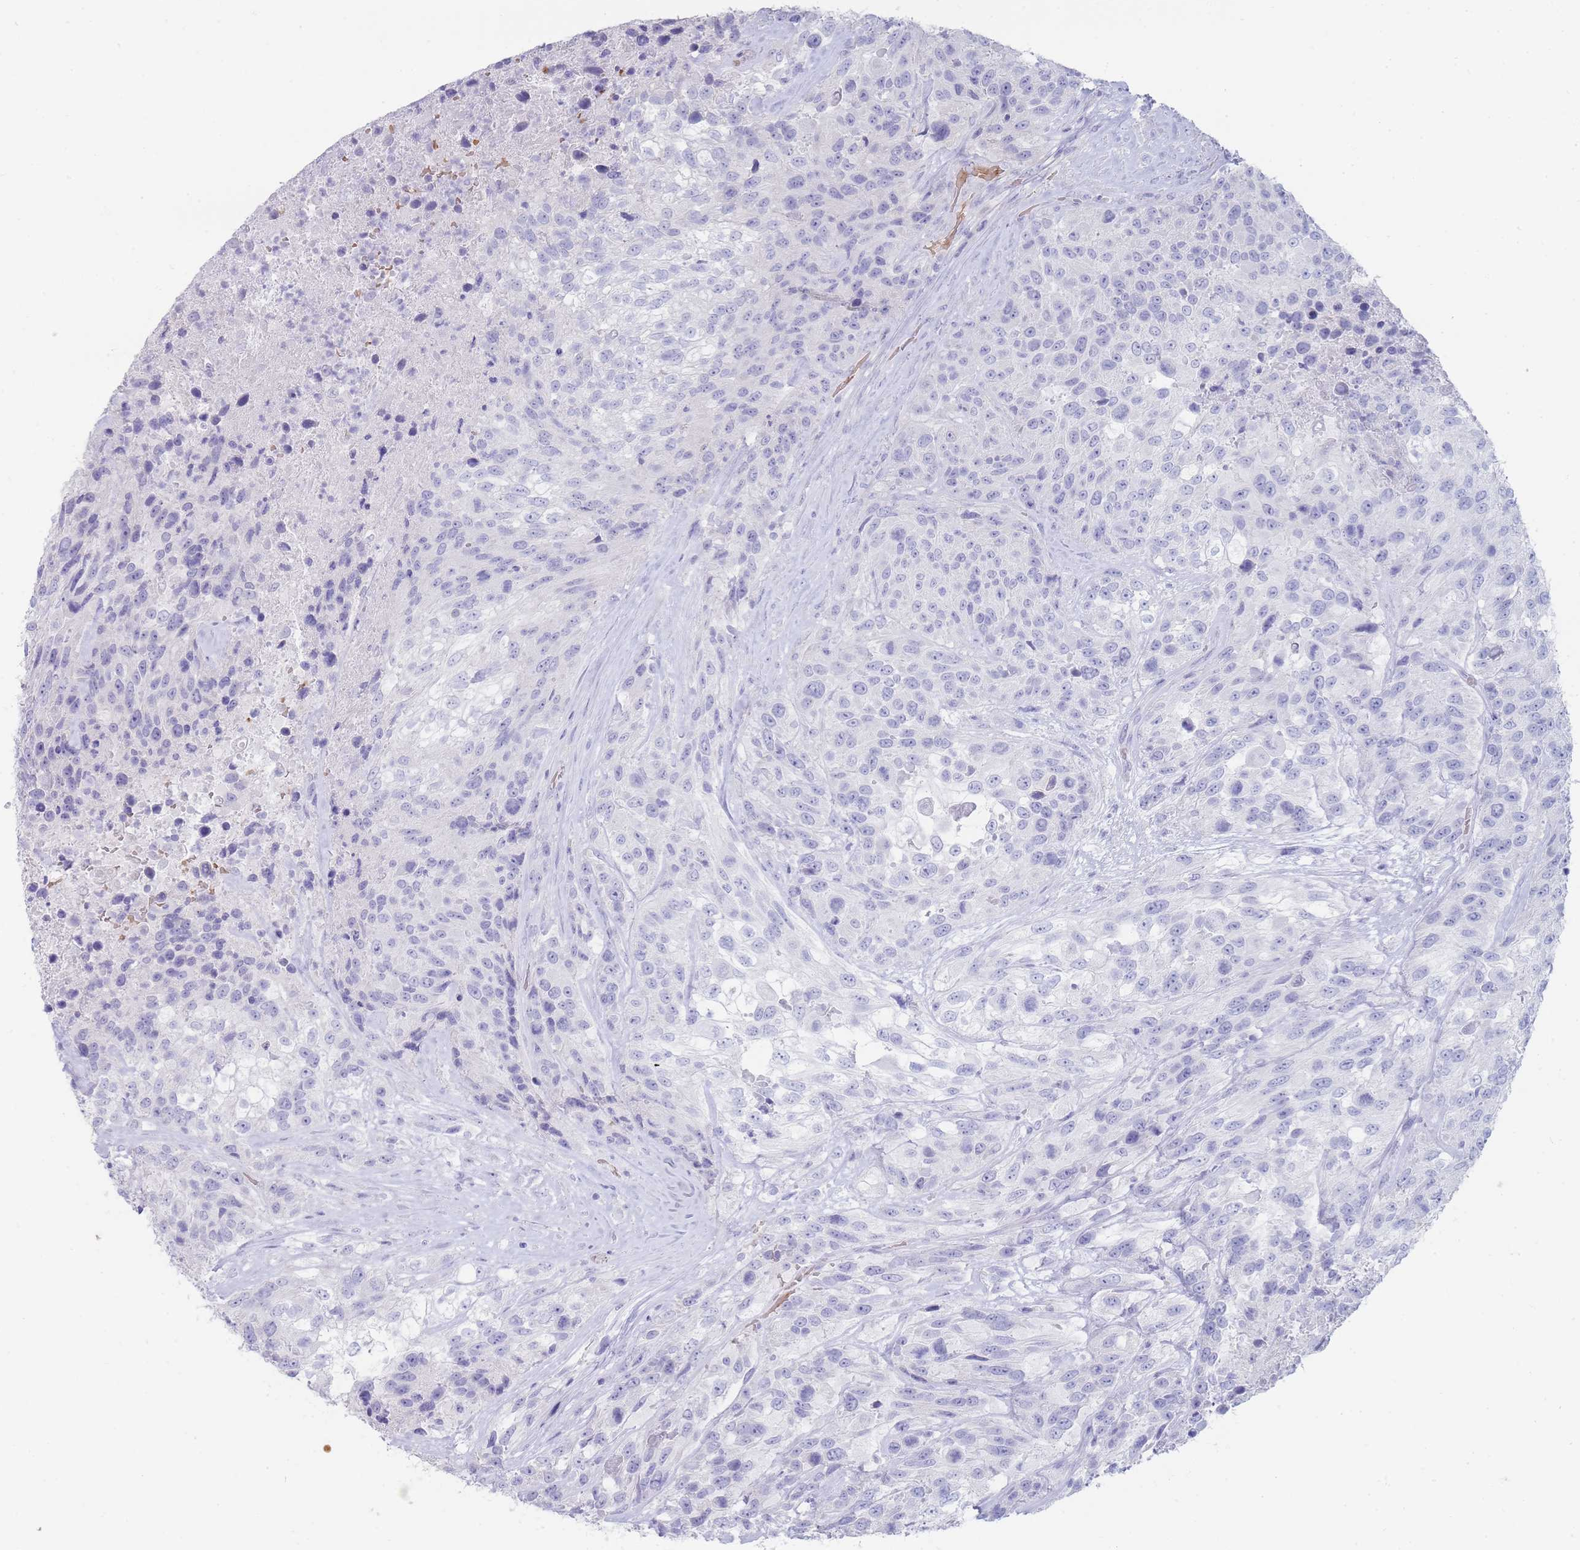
{"staining": {"intensity": "negative", "quantity": "none", "location": "none"}, "tissue": "urothelial cancer", "cell_type": "Tumor cells", "image_type": "cancer", "snomed": [{"axis": "morphology", "description": "Urothelial carcinoma, High grade"}, {"axis": "topography", "description": "Urinary bladder"}], "caption": "Immunohistochemistry micrograph of human urothelial carcinoma (high-grade) stained for a protein (brown), which reveals no staining in tumor cells.", "gene": "HBG2", "patient": {"sex": "female", "age": 70}}